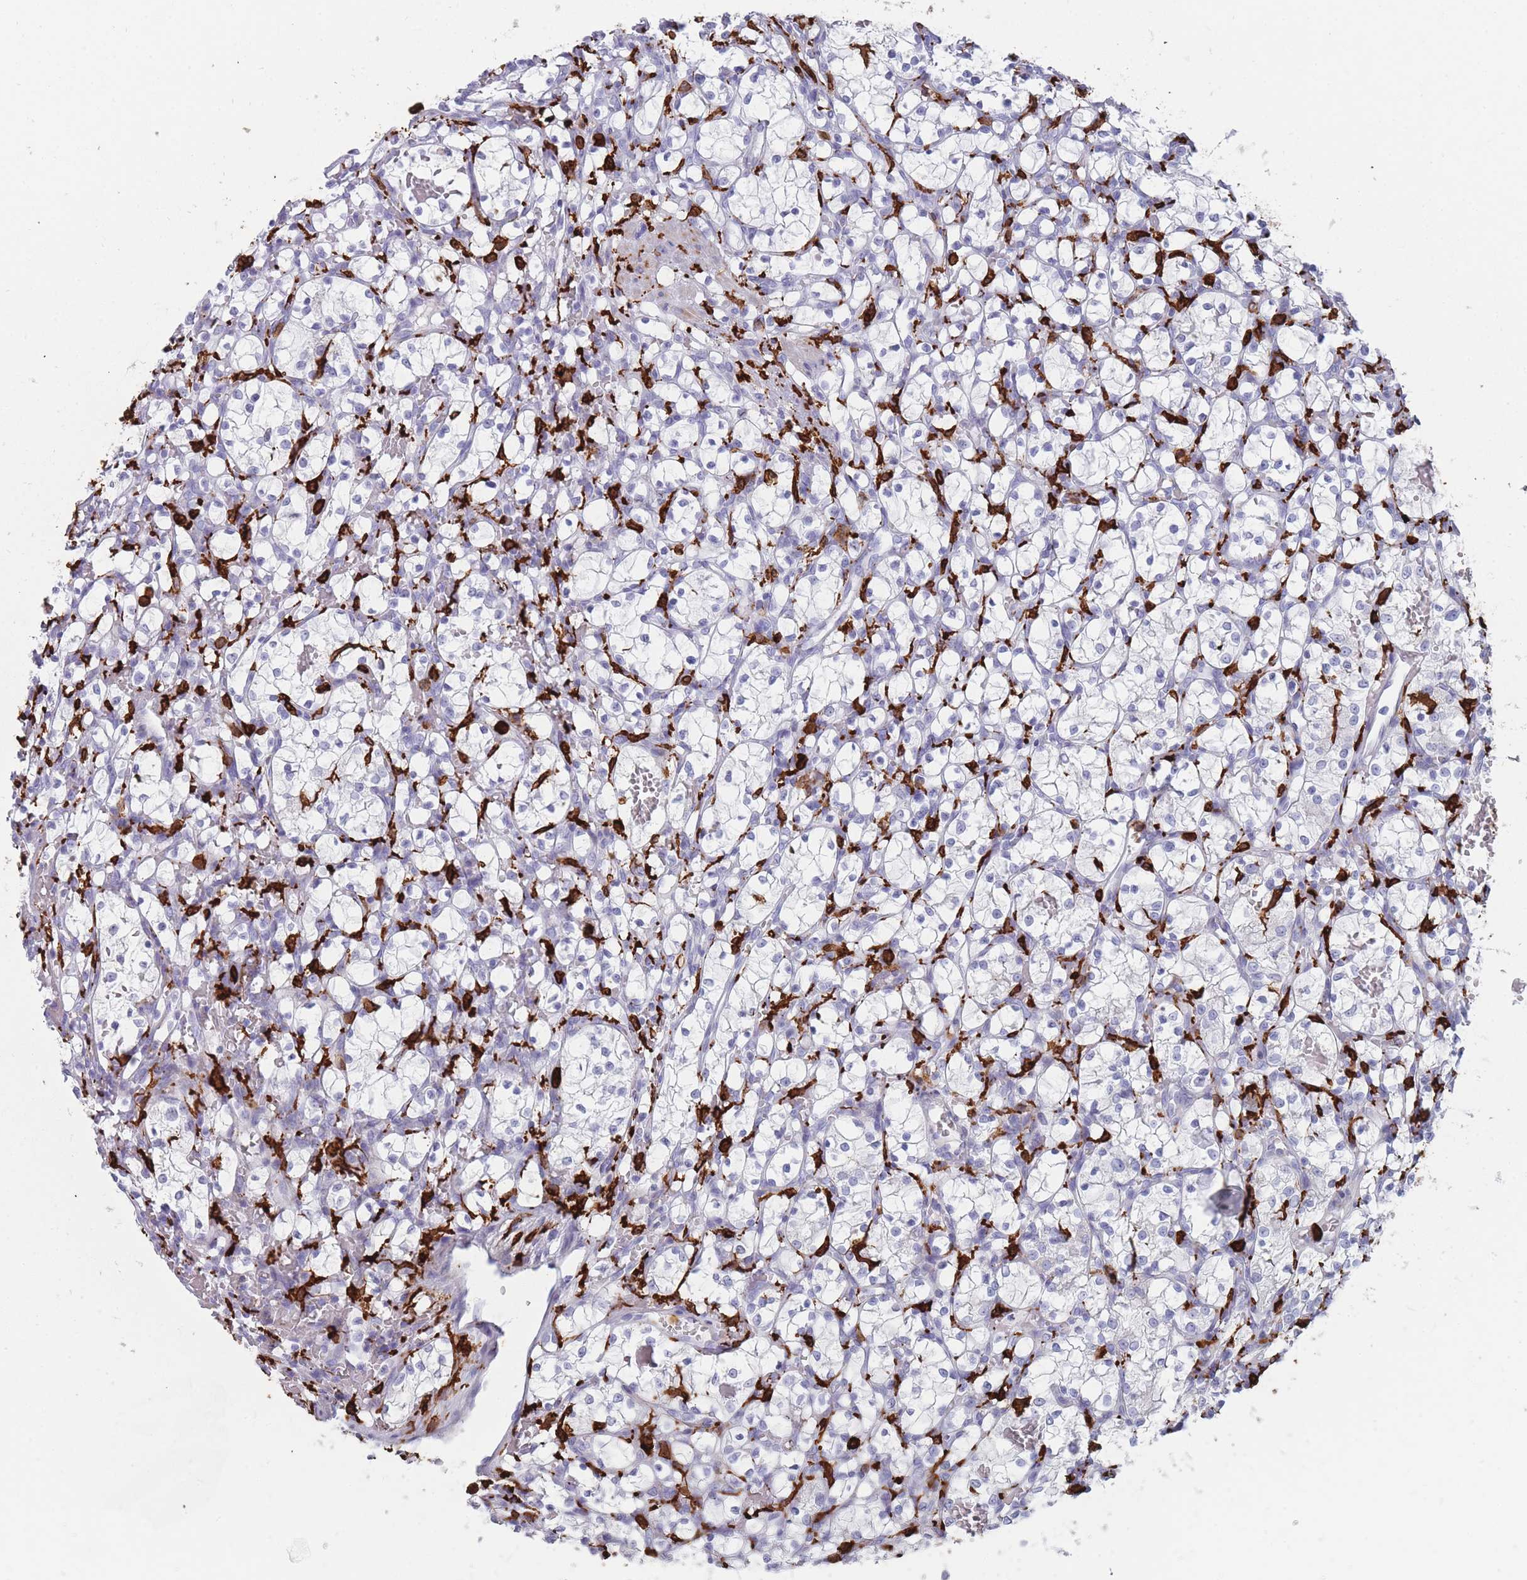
{"staining": {"intensity": "negative", "quantity": "none", "location": "none"}, "tissue": "renal cancer", "cell_type": "Tumor cells", "image_type": "cancer", "snomed": [{"axis": "morphology", "description": "Adenocarcinoma, NOS"}, {"axis": "topography", "description": "Kidney"}], "caption": "Tumor cells are negative for protein expression in human renal adenocarcinoma.", "gene": "AIF1", "patient": {"sex": "female", "age": 69}}